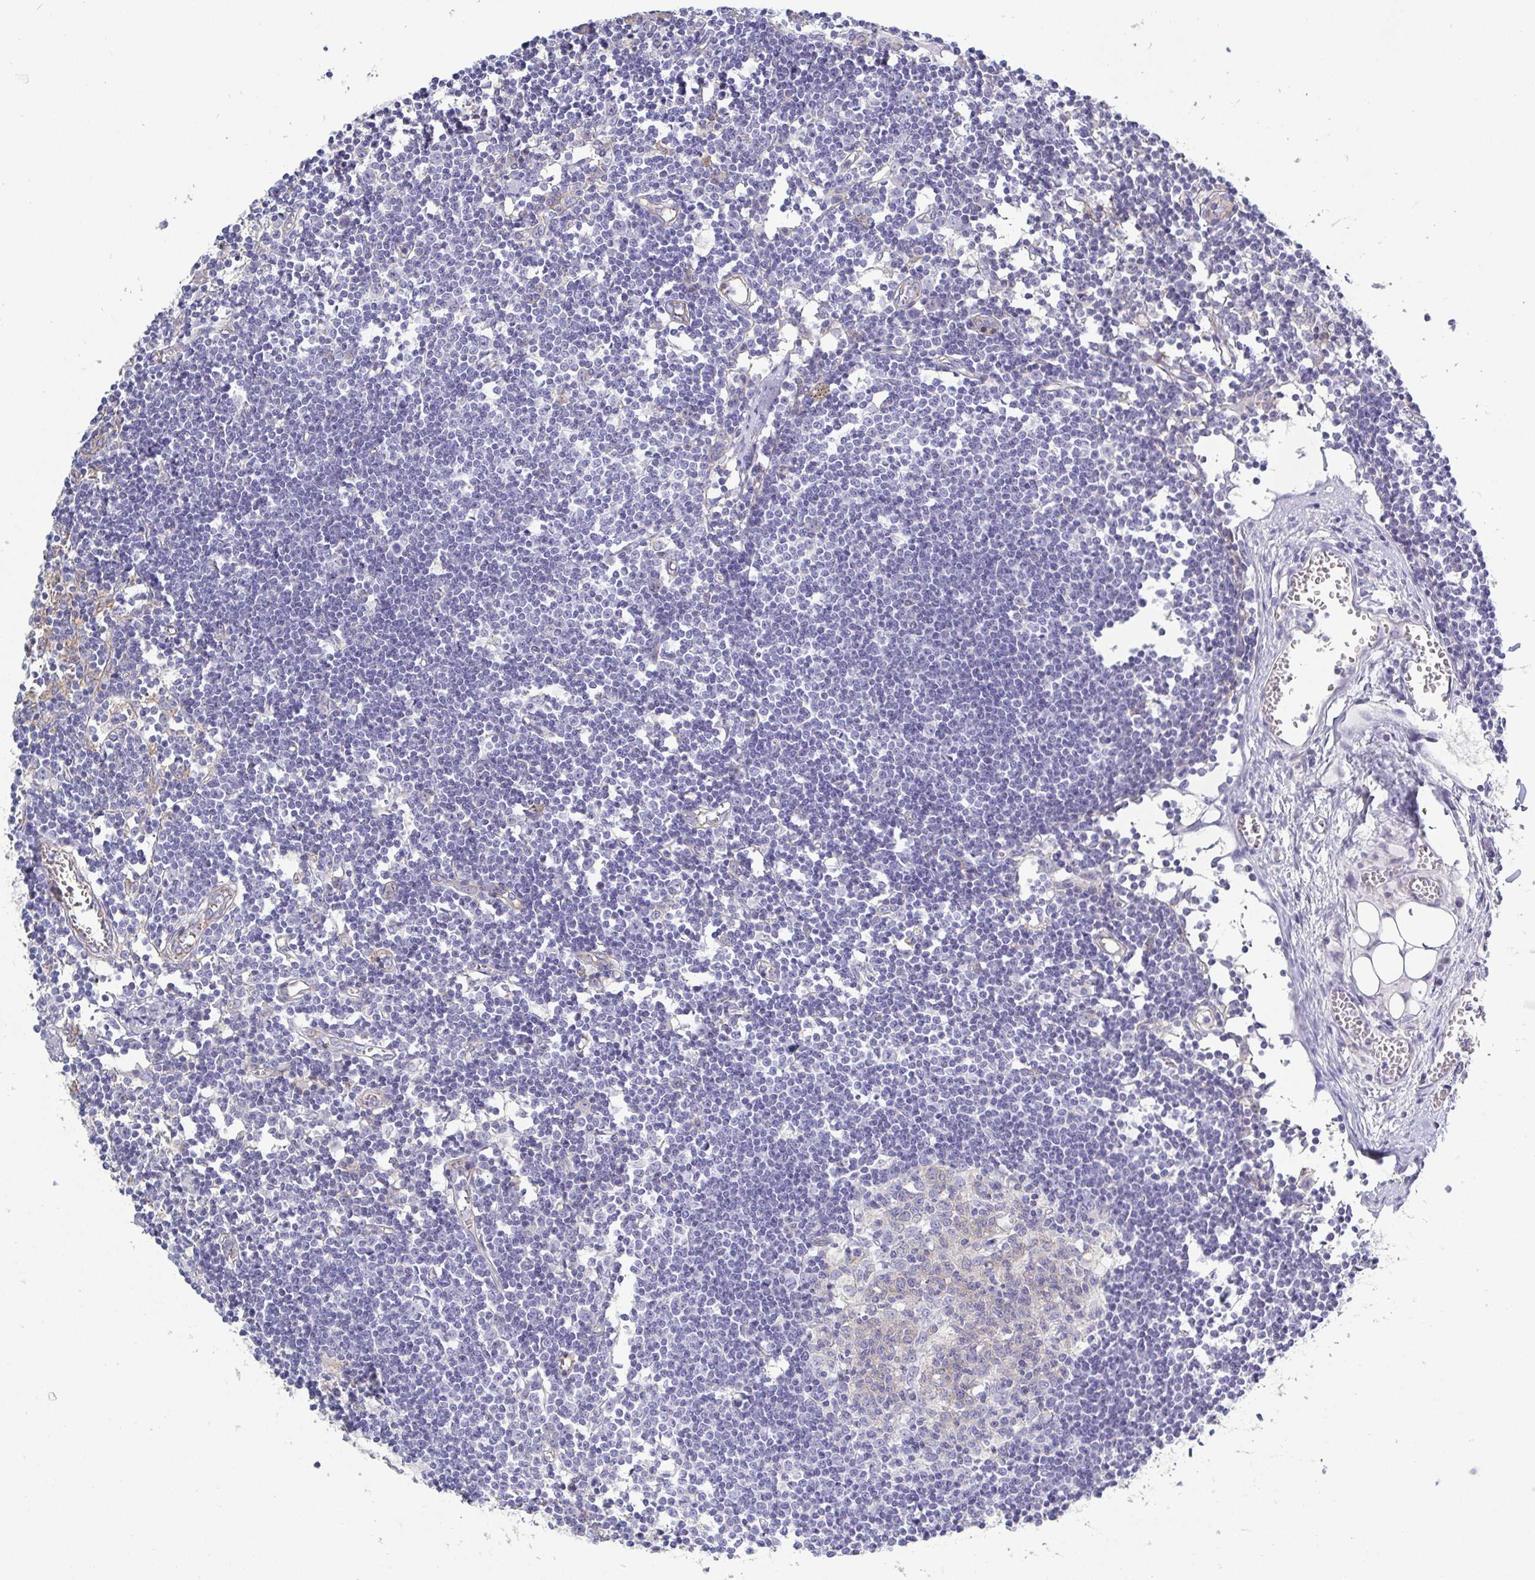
{"staining": {"intensity": "weak", "quantity": "<25%", "location": "cytoplasmic/membranous"}, "tissue": "lymph node", "cell_type": "Germinal center cells", "image_type": "normal", "snomed": [{"axis": "morphology", "description": "Normal tissue, NOS"}, {"axis": "topography", "description": "Lymph node"}], "caption": "DAB (3,3'-diaminobenzidine) immunohistochemical staining of unremarkable human lymph node exhibits no significant positivity in germinal center cells.", "gene": "LIMA1", "patient": {"sex": "female", "age": 11}}